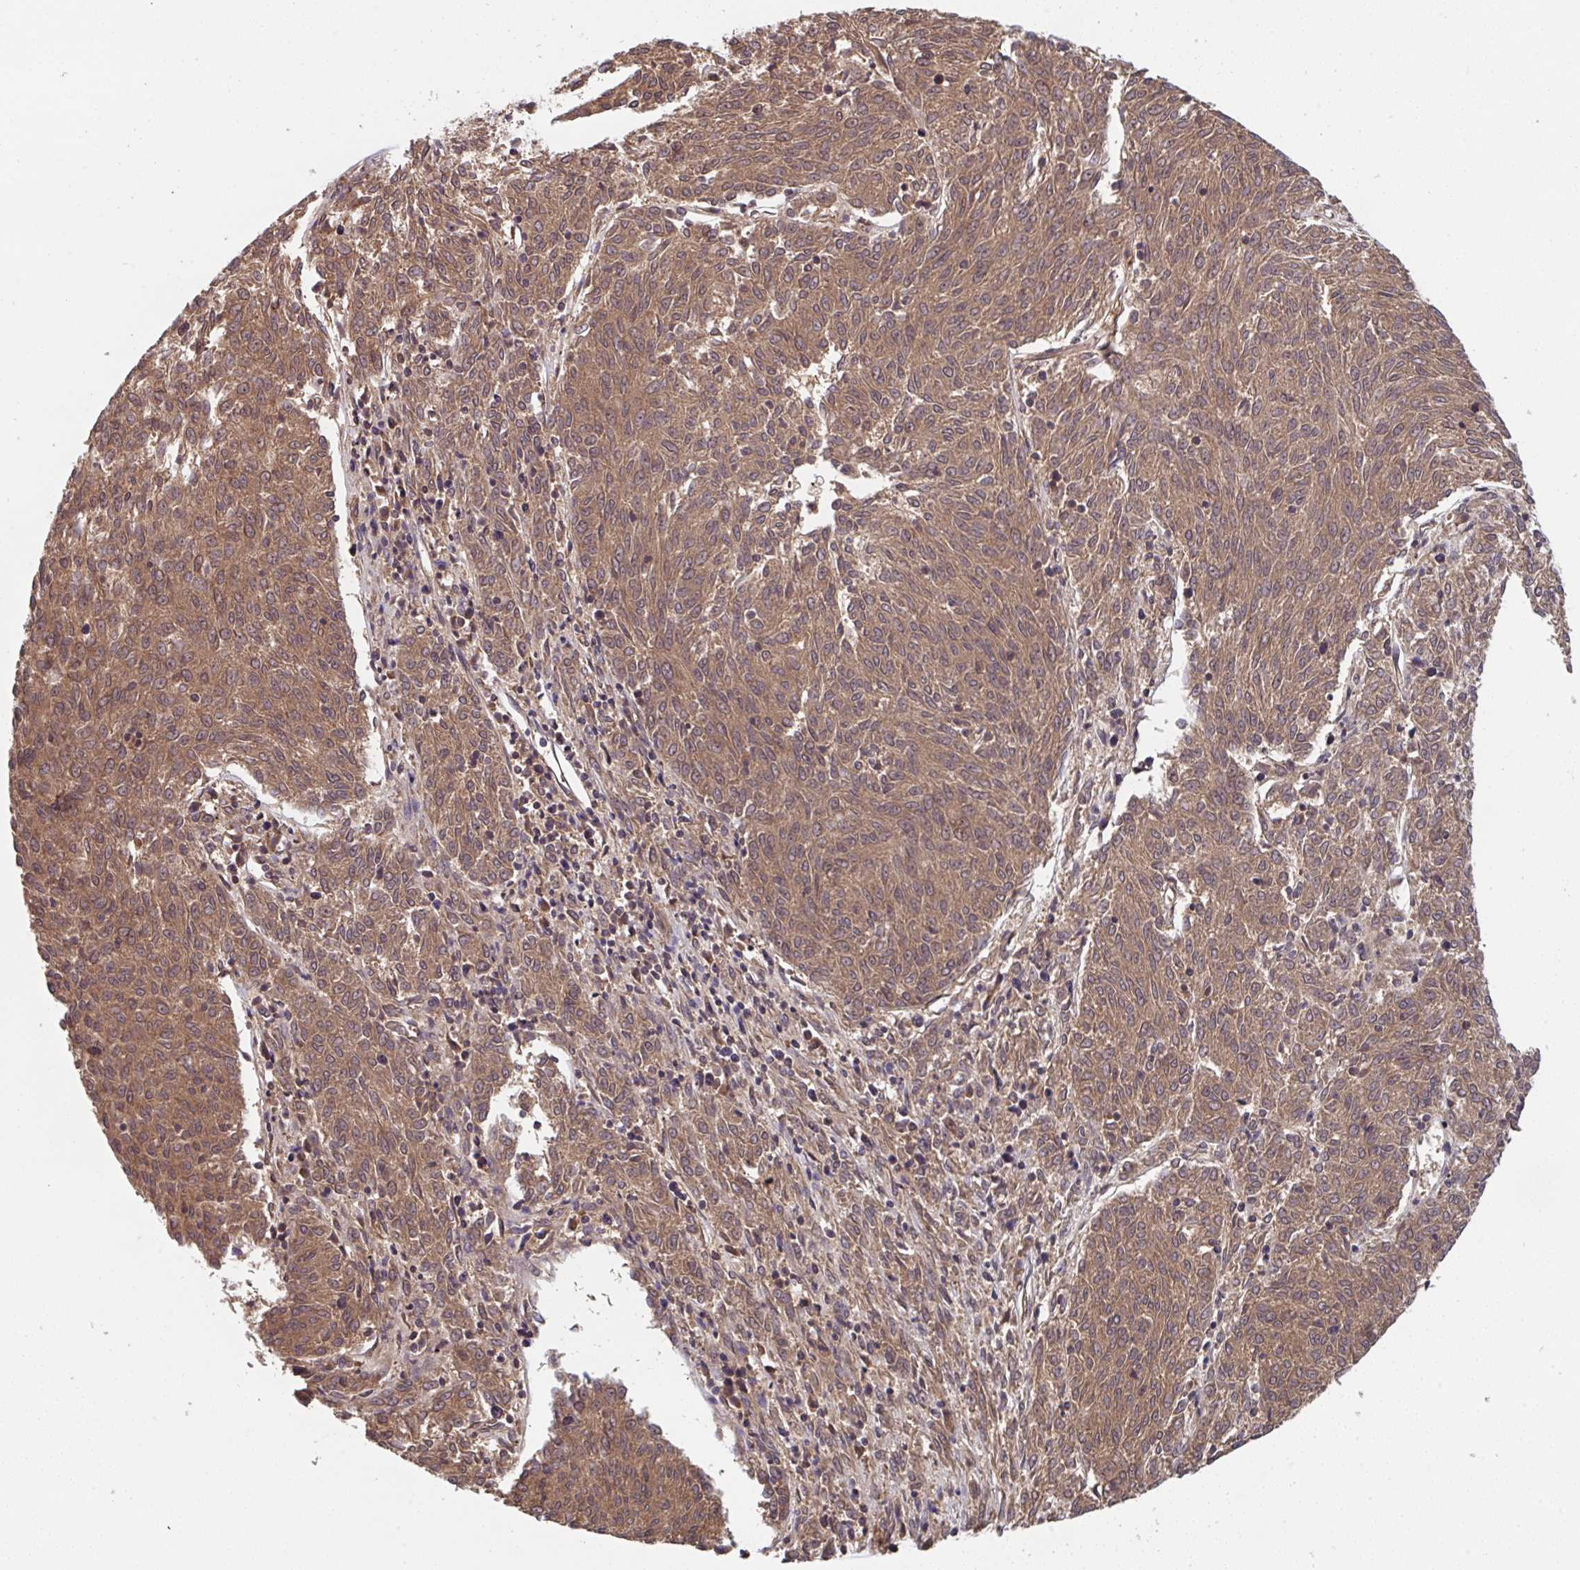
{"staining": {"intensity": "moderate", "quantity": ">75%", "location": "cytoplasmic/membranous,nuclear"}, "tissue": "melanoma", "cell_type": "Tumor cells", "image_type": "cancer", "snomed": [{"axis": "morphology", "description": "Malignant melanoma, NOS"}, {"axis": "topography", "description": "Skin"}], "caption": "A high-resolution image shows immunohistochemistry (IHC) staining of malignant melanoma, which exhibits moderate cytoplasmic/membranous and nuclear positivity in approximately >75% of tumor cells.", "gene": "TIGAR", "patient": {"sex": "female", "age": 72}}